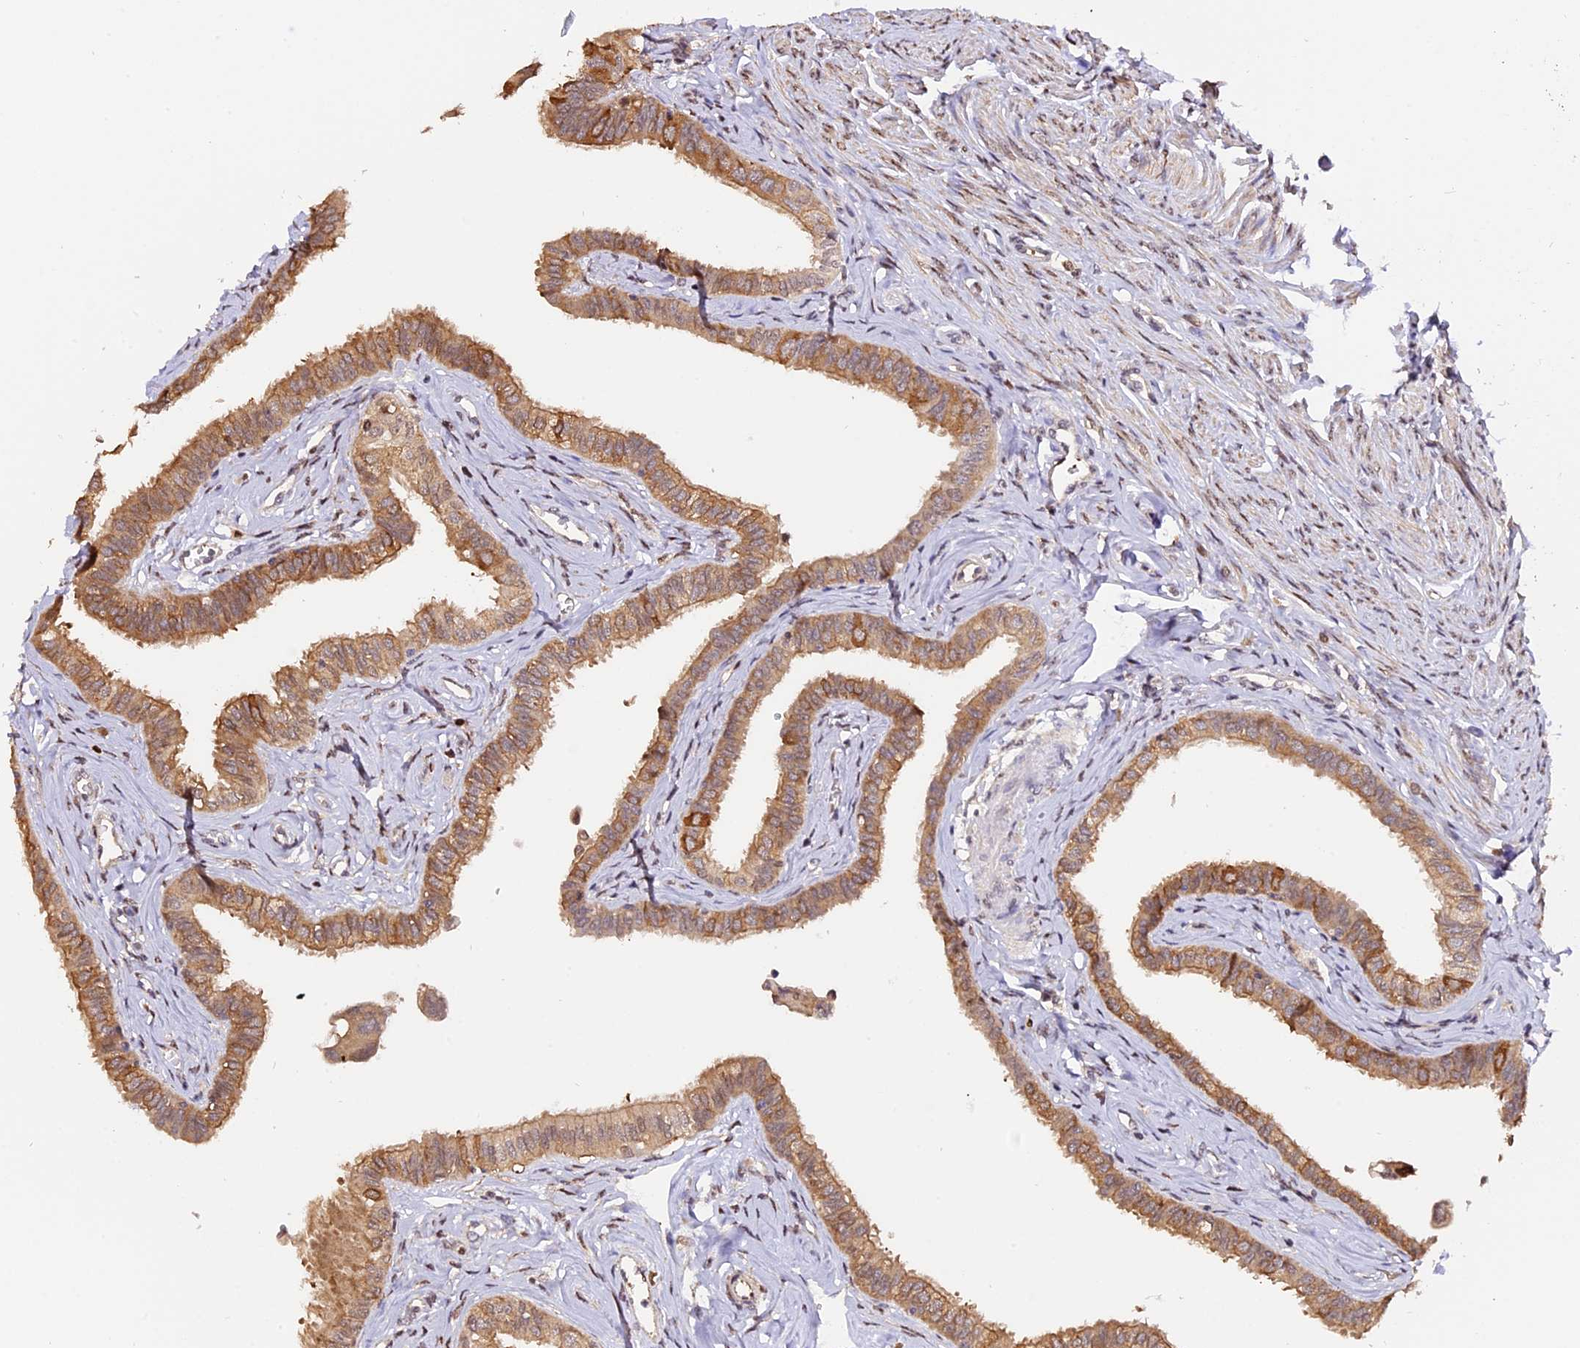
{"staining": {"intensity": "moderate", "quantity": ">75%", "location": "cytoplasmic/membranous,nuclear"}, "tissue": "fallopian tube", "cell_type": "Glandular cells", "image_type": "normal", "snomed": [{"axis": "morphology", "description": "Normal tissue, NOS"}, {"axis": "morphology", "description": "Carcinoma, NOS"}, {"axis": "topography", "description": "Fallopian tube"}, {"axis": "topography", "description": "Ovary"}], "caption": "An image showing moderate cytoplasmic/membranous,nuclear positivity in approximately >75% of glandular cells in unremarkable fallopian tube, as visualized by brown immunohistochemical staining.", "gene": "HERPUD1", "patient": {"sex": "female", "age": 59}}